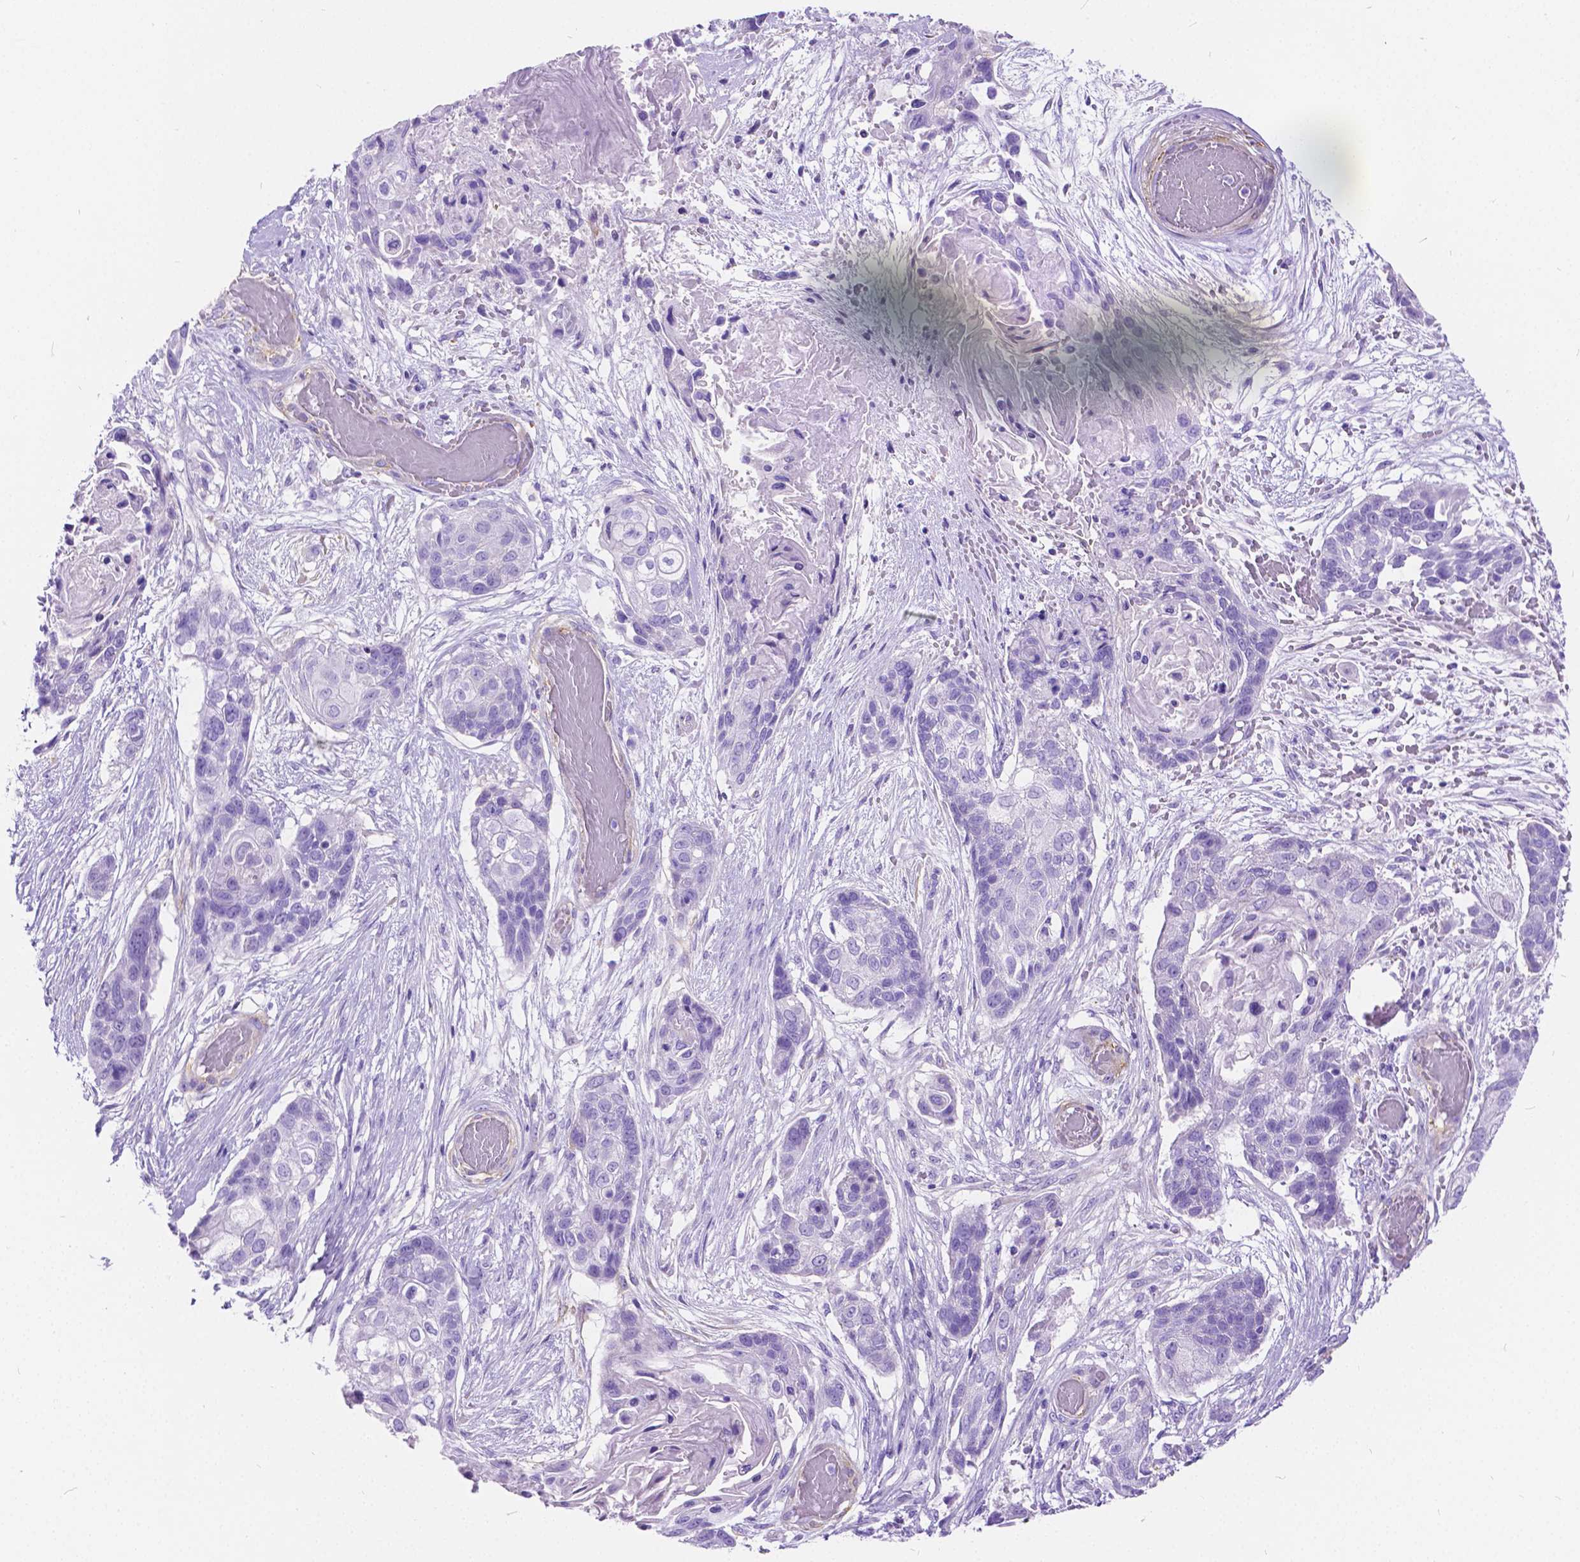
{"staining": {"intensity": "negative", "quantity": "none", "location": "none"}, "tissue": "lung cancer", "cell_type": "Tumor cells", "image_type": "cancer", "snomed": [{"axis": "morphology", "description": "Squamous cell carcinoma, NOS"}, {"axis": "topography", "description": "Lung"}], "caption": "IHC of lung cancer exhibits no staining in tumor cells. (Immunohistochemistry (ihc), brightfield microscopy, high magnification).", "gene": "CHRM1", "patient": {"sex": "male", "age": 69}}